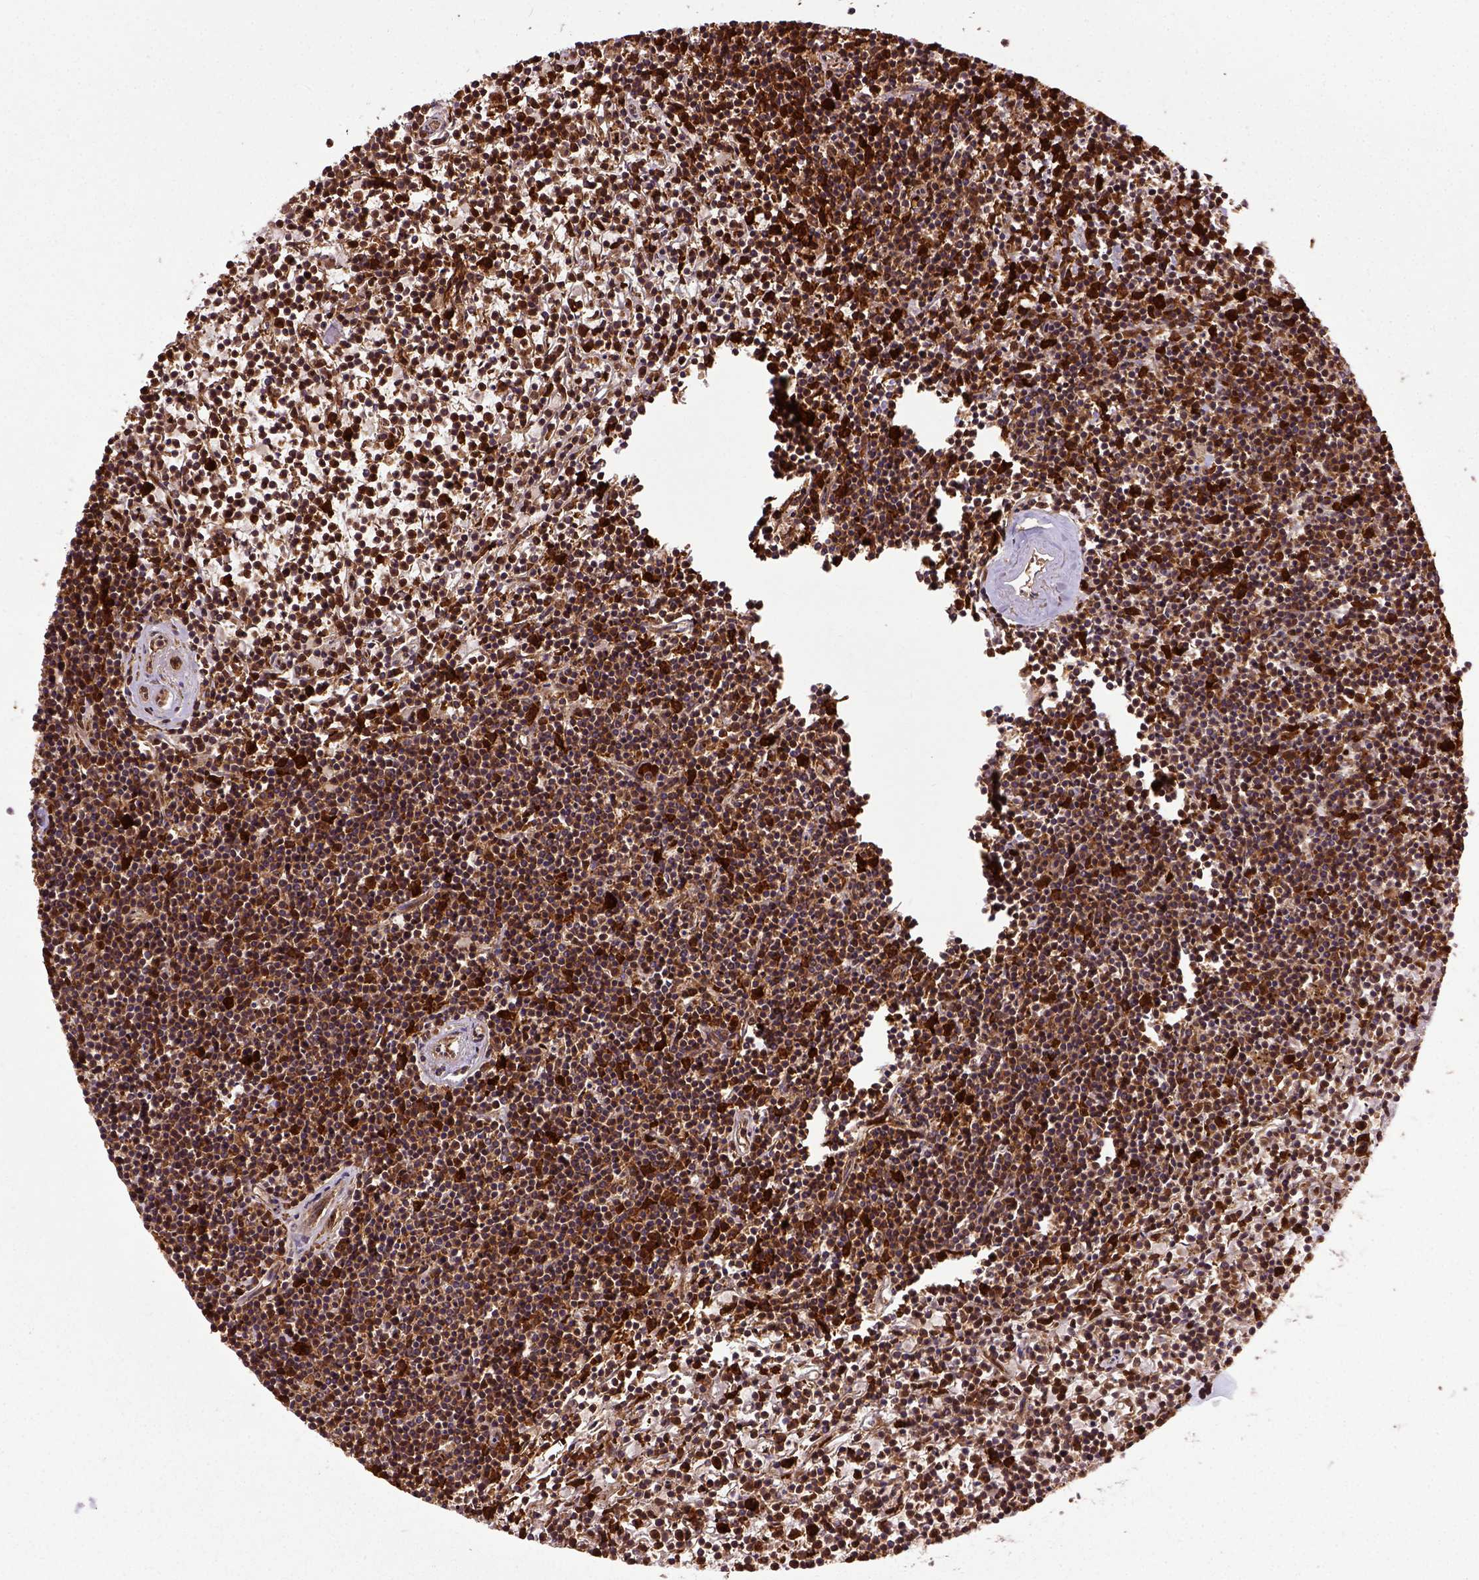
{"staining": {"intensity": "strong", "quantity": ">75%", "location": "cytoplasmic/membranous"}, "tissue": "lymphoma", "cell_type": "Tumor cells", "image_type": "cancer", "snomed": [{"axis": "morphology", "description": "Malignant lymphoma, non-Hodgkin's type, Low grade"}, {"axis": "topography", "description": "Spleen"}], "caption": "Malignant lymphoma, non-Hodgkin's type (low-grade) was stained to show a protein in brown. There is high levels of strong cytoplasmic/membranous positivity in about >75% of tumor cells. The protein of interest is stained brown, and the nuclei are stained in blue (DAB IHC with brightfield microscopy, high magnification).", "gene": "CAPRIN1", "patient": {"sex": "female", "age": 19}}